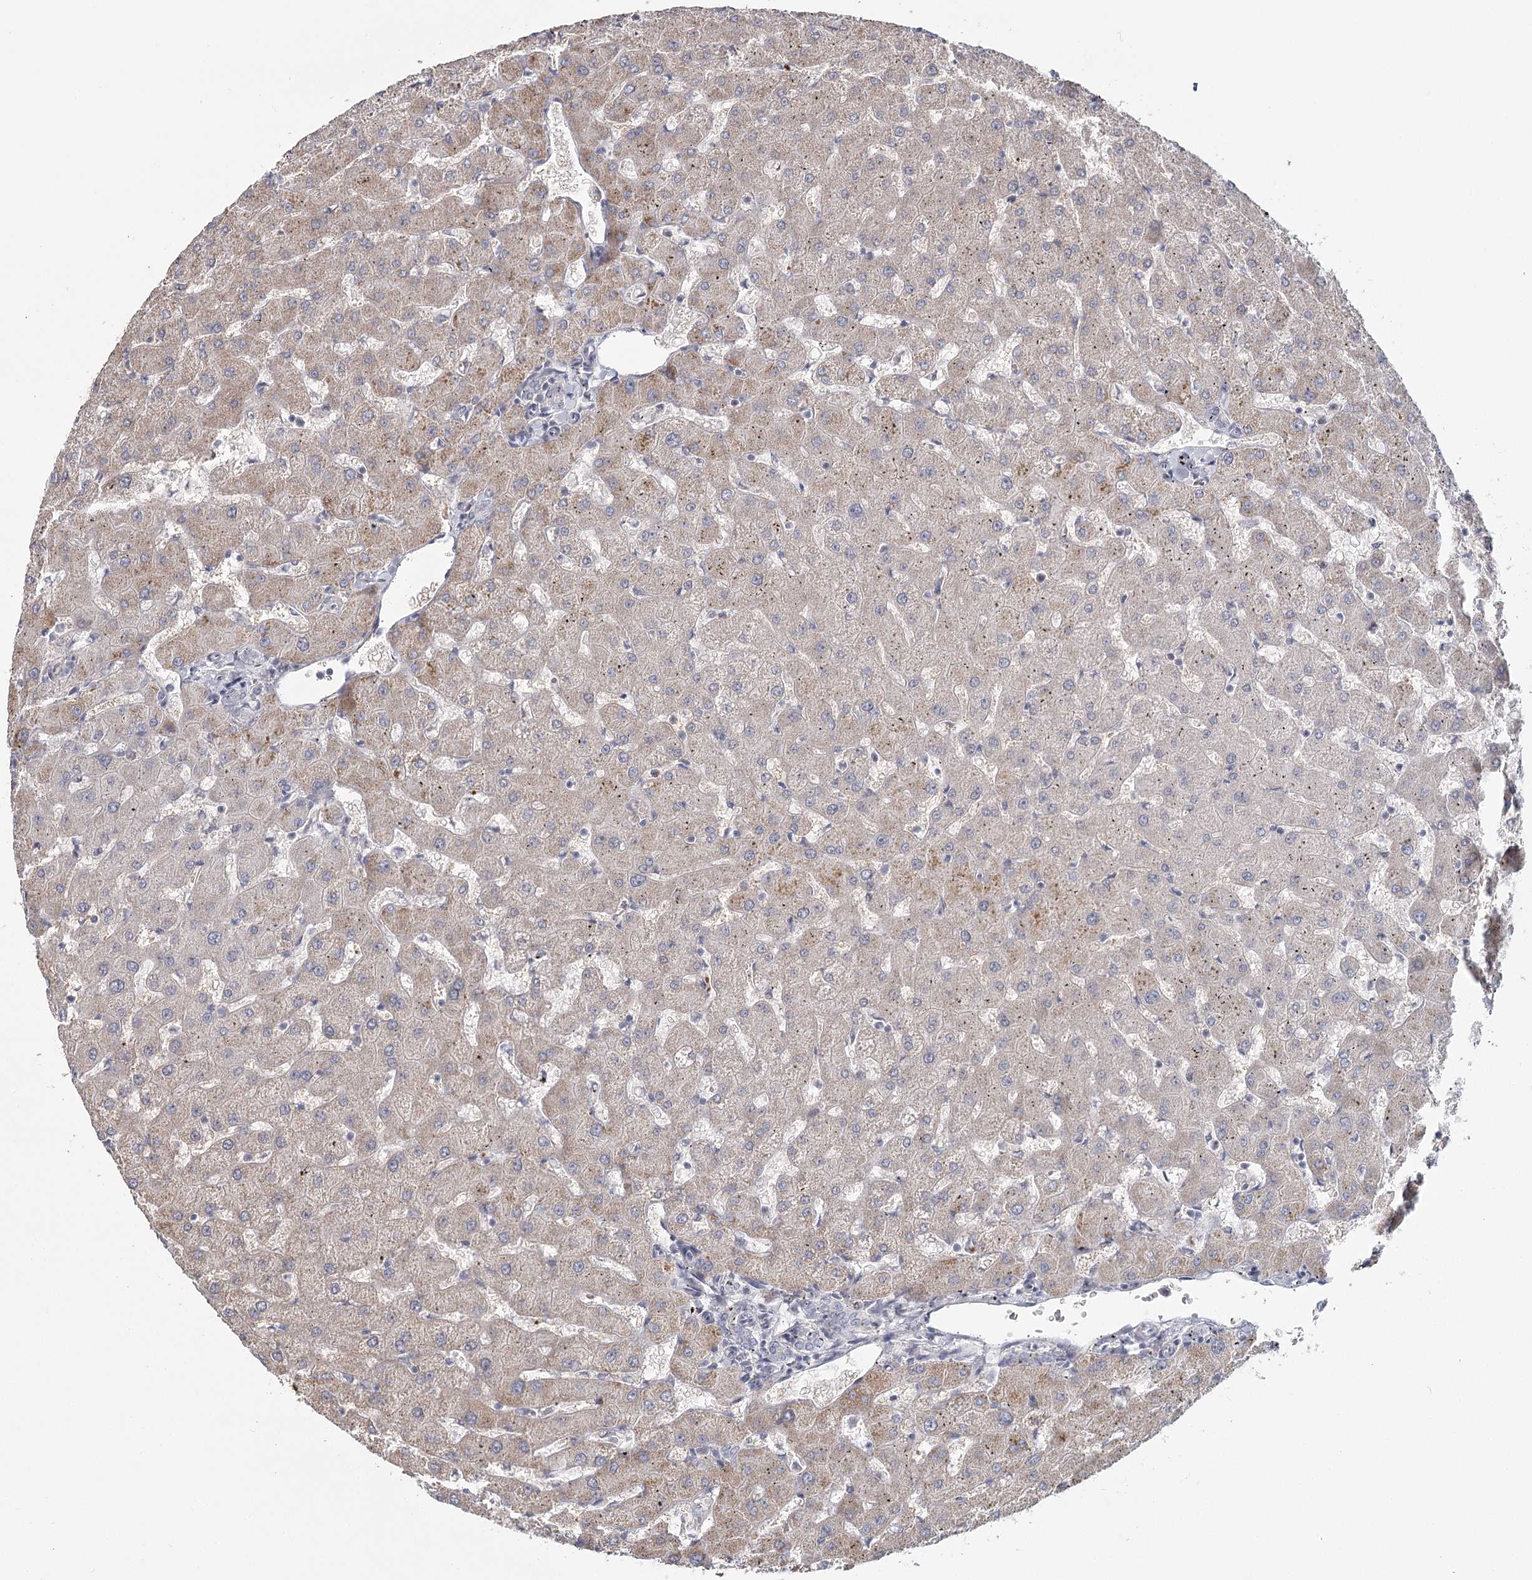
{"staining": {"intensity": "negative", "quantity": "none", "location": "none"}, "tissue": "liver", "cell_type": "Cholangiocytes", "image_type": "normal", "snomed": [{"axis": "morphology", "description": "Normal tissue, NOS"}, {"axis": "topography", "description": "Liver"}], "caption": "Human liver stained for a protein using immunohistochemistry (IHC) displays no positivity in cholangiocytes.", "gene": "USP11", "patient": {"sex": "female", "age": 63}}